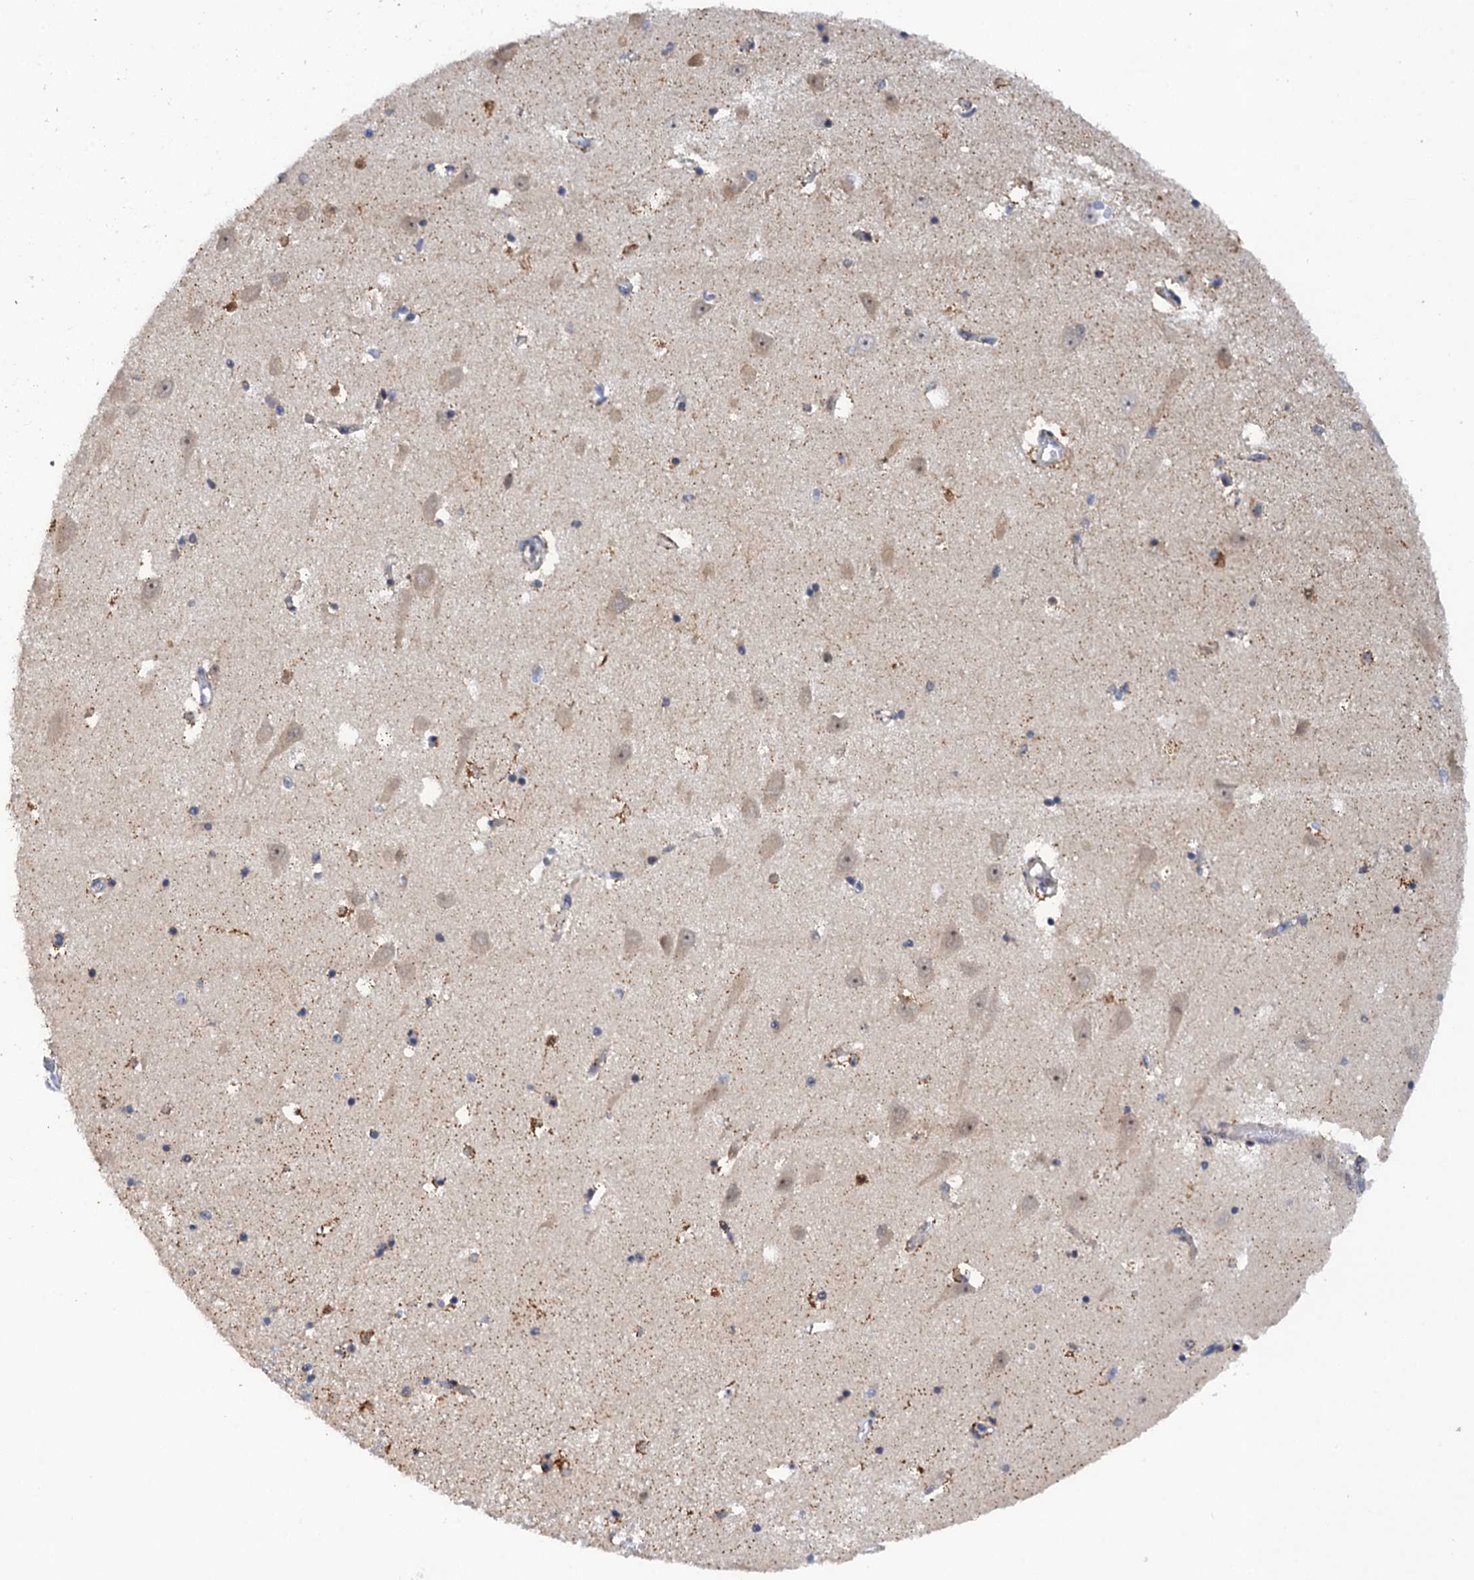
{"staining": {"intensity": "negative", "quantity": "none", "location": "none"}, "tissue": "hippocampus", "cell_type": "Glial cells", "image_type": "normal", "snomed": [{"axis": "morphology", "description": "Normal tissue, NOS"}, {"axis": "topography", "description": "Hippocampus"}], "caption": "The histopathology image reveals no staining of glial cells in unremarkable hippocampus.", "gene": "ZAR1L", "patient": {"sex": "male", "age": 70}}